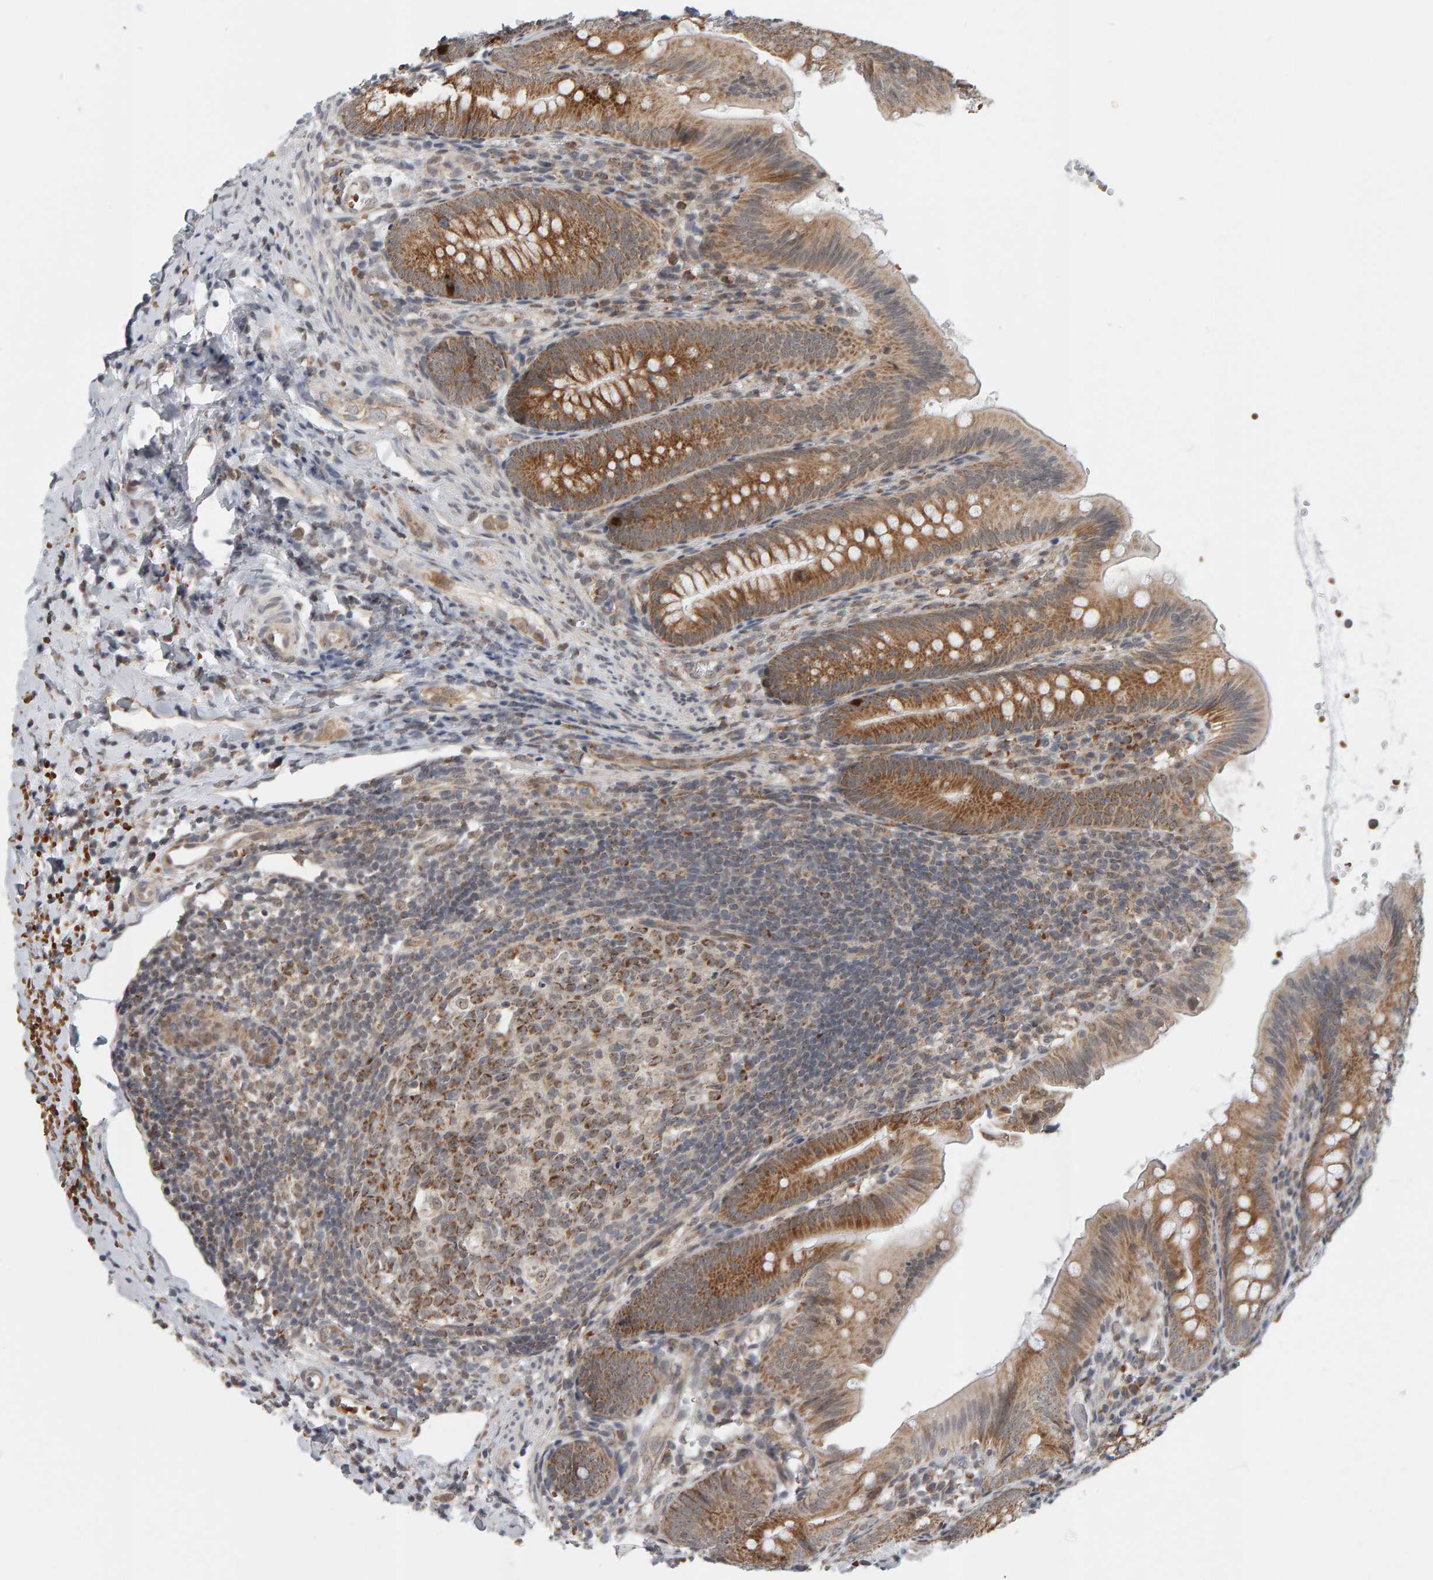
{"staining": {"intensity": "moderate", "quantity": ">75%", "location": "cytoplasmic/membranous"}, "tissue": "appendix", "cell_type": "Glandular cells", "image_type": "normal", "snomed": [{"axis": "morphology", "description": "Normal tissue, NOS"}, {"axis": "topography", "description": "Appendix"}], "caption": "The image reveals immunohistochemical staining of unremarkable appendix. There is moderate cytoplasmic/membranous expression is present in approximately >75% of glandular cells.", "gene": "DAP3", "patient": {"sex": "male", "age": 1}}